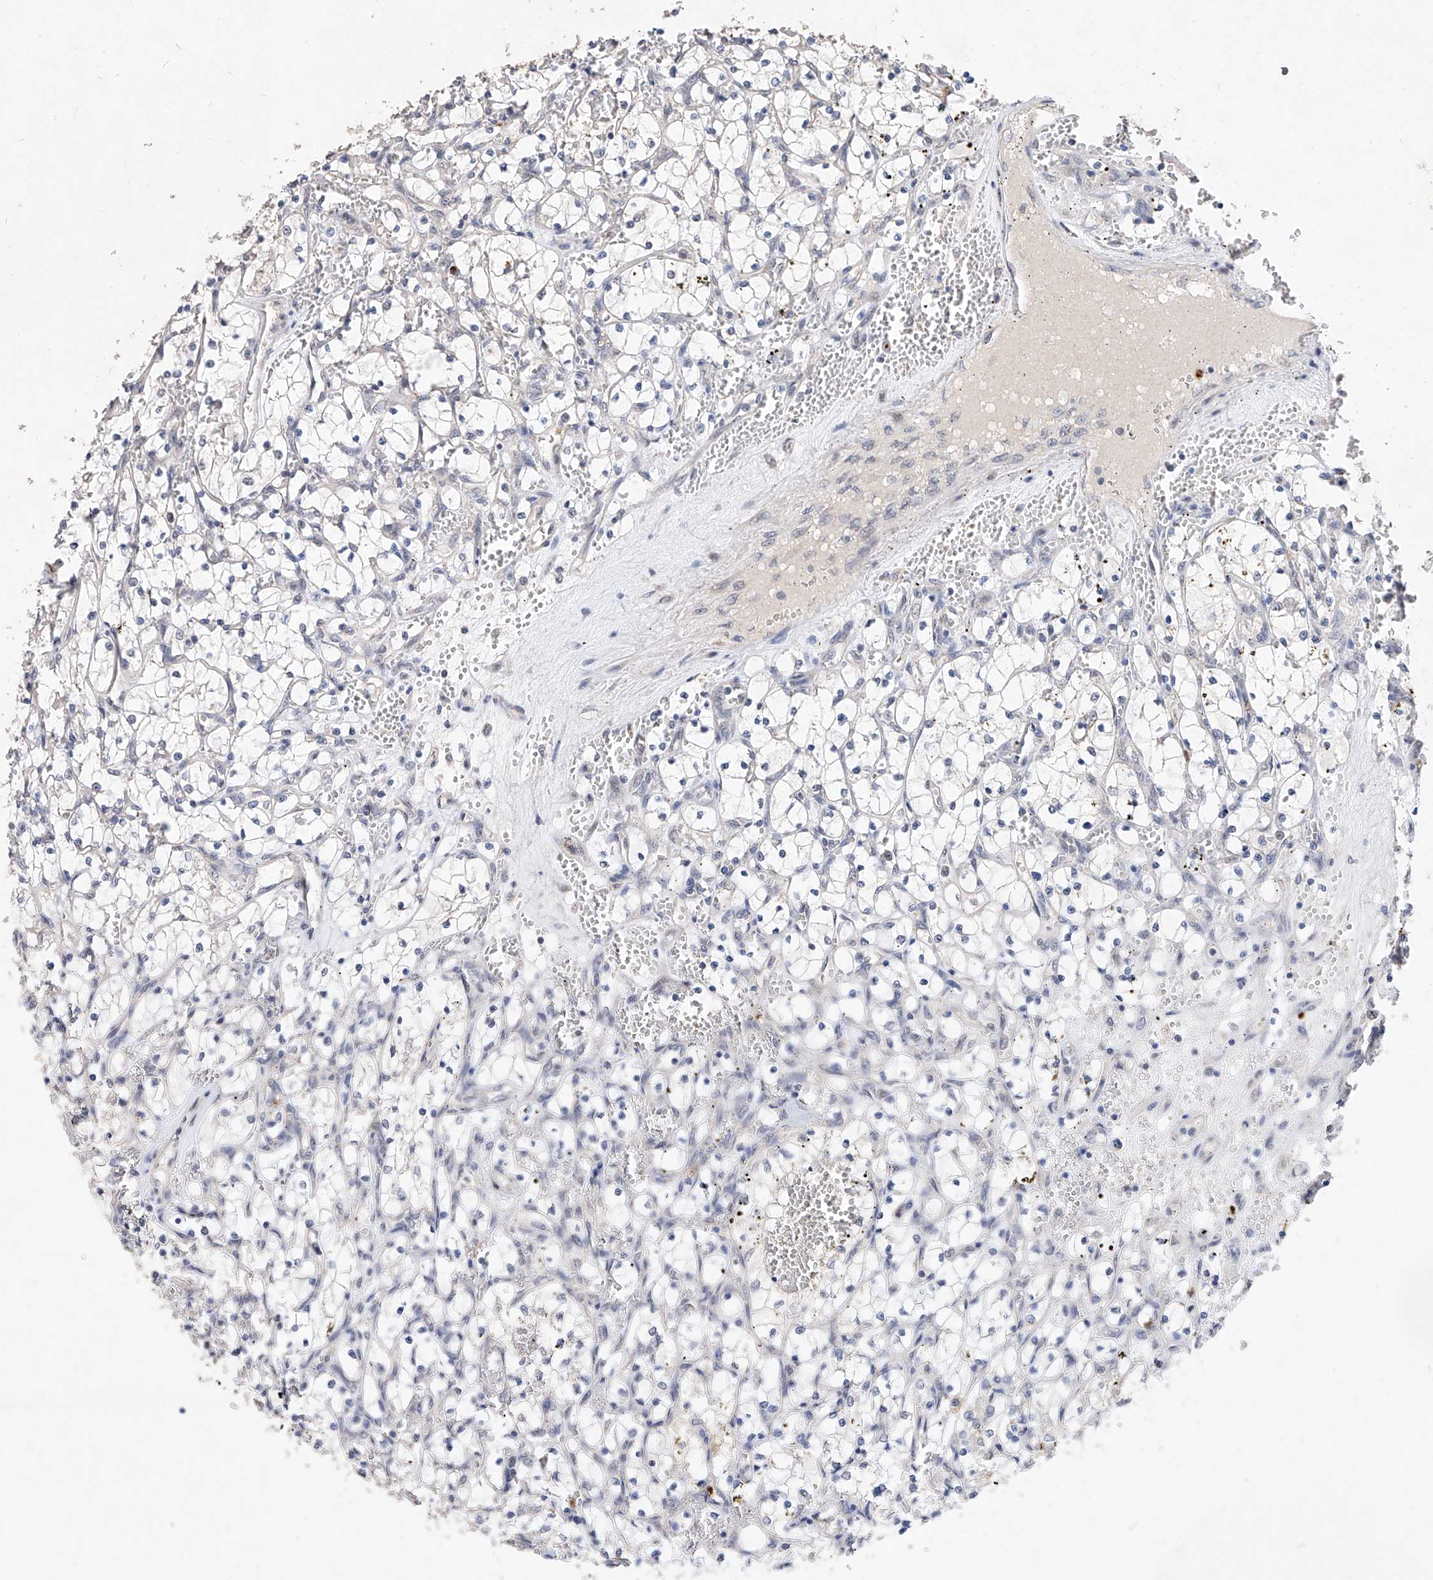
{"staining": {"intensity": "negative", "quantity": "none", "location": "none"}, "tissue": "renal cancer", "cell_type": "Tumor cells", "image_type": "cancer", "snomed": [{"axis": "morphology", "description": "Adenocarcinoma, NOS"}, {"axis": "topography", "description": "Kidney"}], "caption": "High power microscopy micrograph of an IHC micrograph of renal adenocarcinoma, revealing no significant positivity in tumor cells.", "gene": "MFSD4B", "patient": {"sex": "female", "age": 69}}